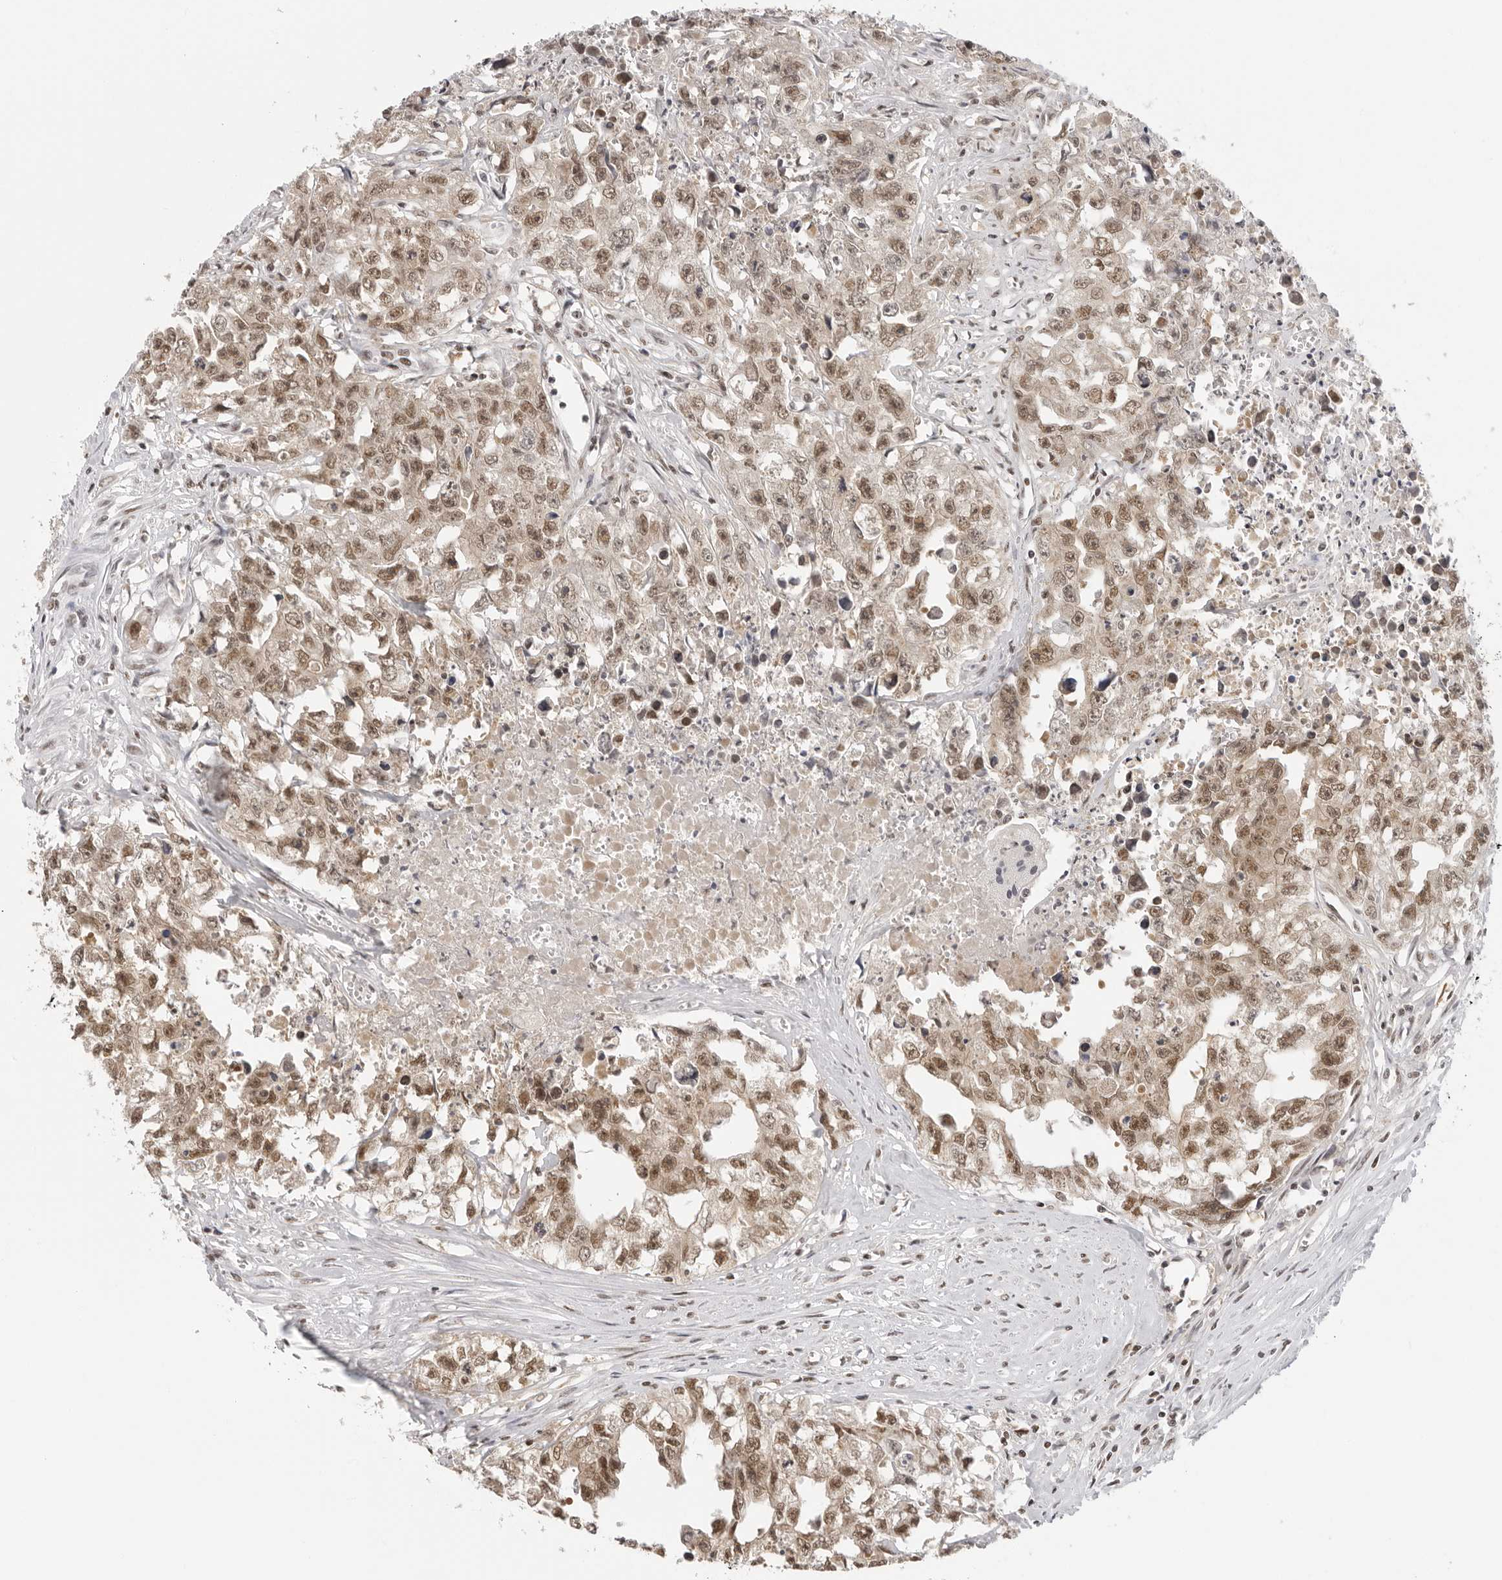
{"staining": {"intensity": "moderate", "quantity": ">75%", "location": "cytoplasmic/membranous,nuclear"}, "tissue": "testis cancer", "cell_type": "Tumor cells", "image_type": "cancer", "snomed": [{"axis": "morphology", "description": "Seminoma, NOS"}, {"axis": "morphology", "description": "Carcinoma, Embryonal, NOS"}, {"axis": "topography", "description": "Testis"}], "caption": "An IHC histopathology image of tumor tissue is shown. Protein staining in brown shows moderate cytoplasmic/membranous and nuclear positivity in testis seminoma within tumor cells.", "gene": "RPA2", "patient": {"sex": "male", "age": 43}}